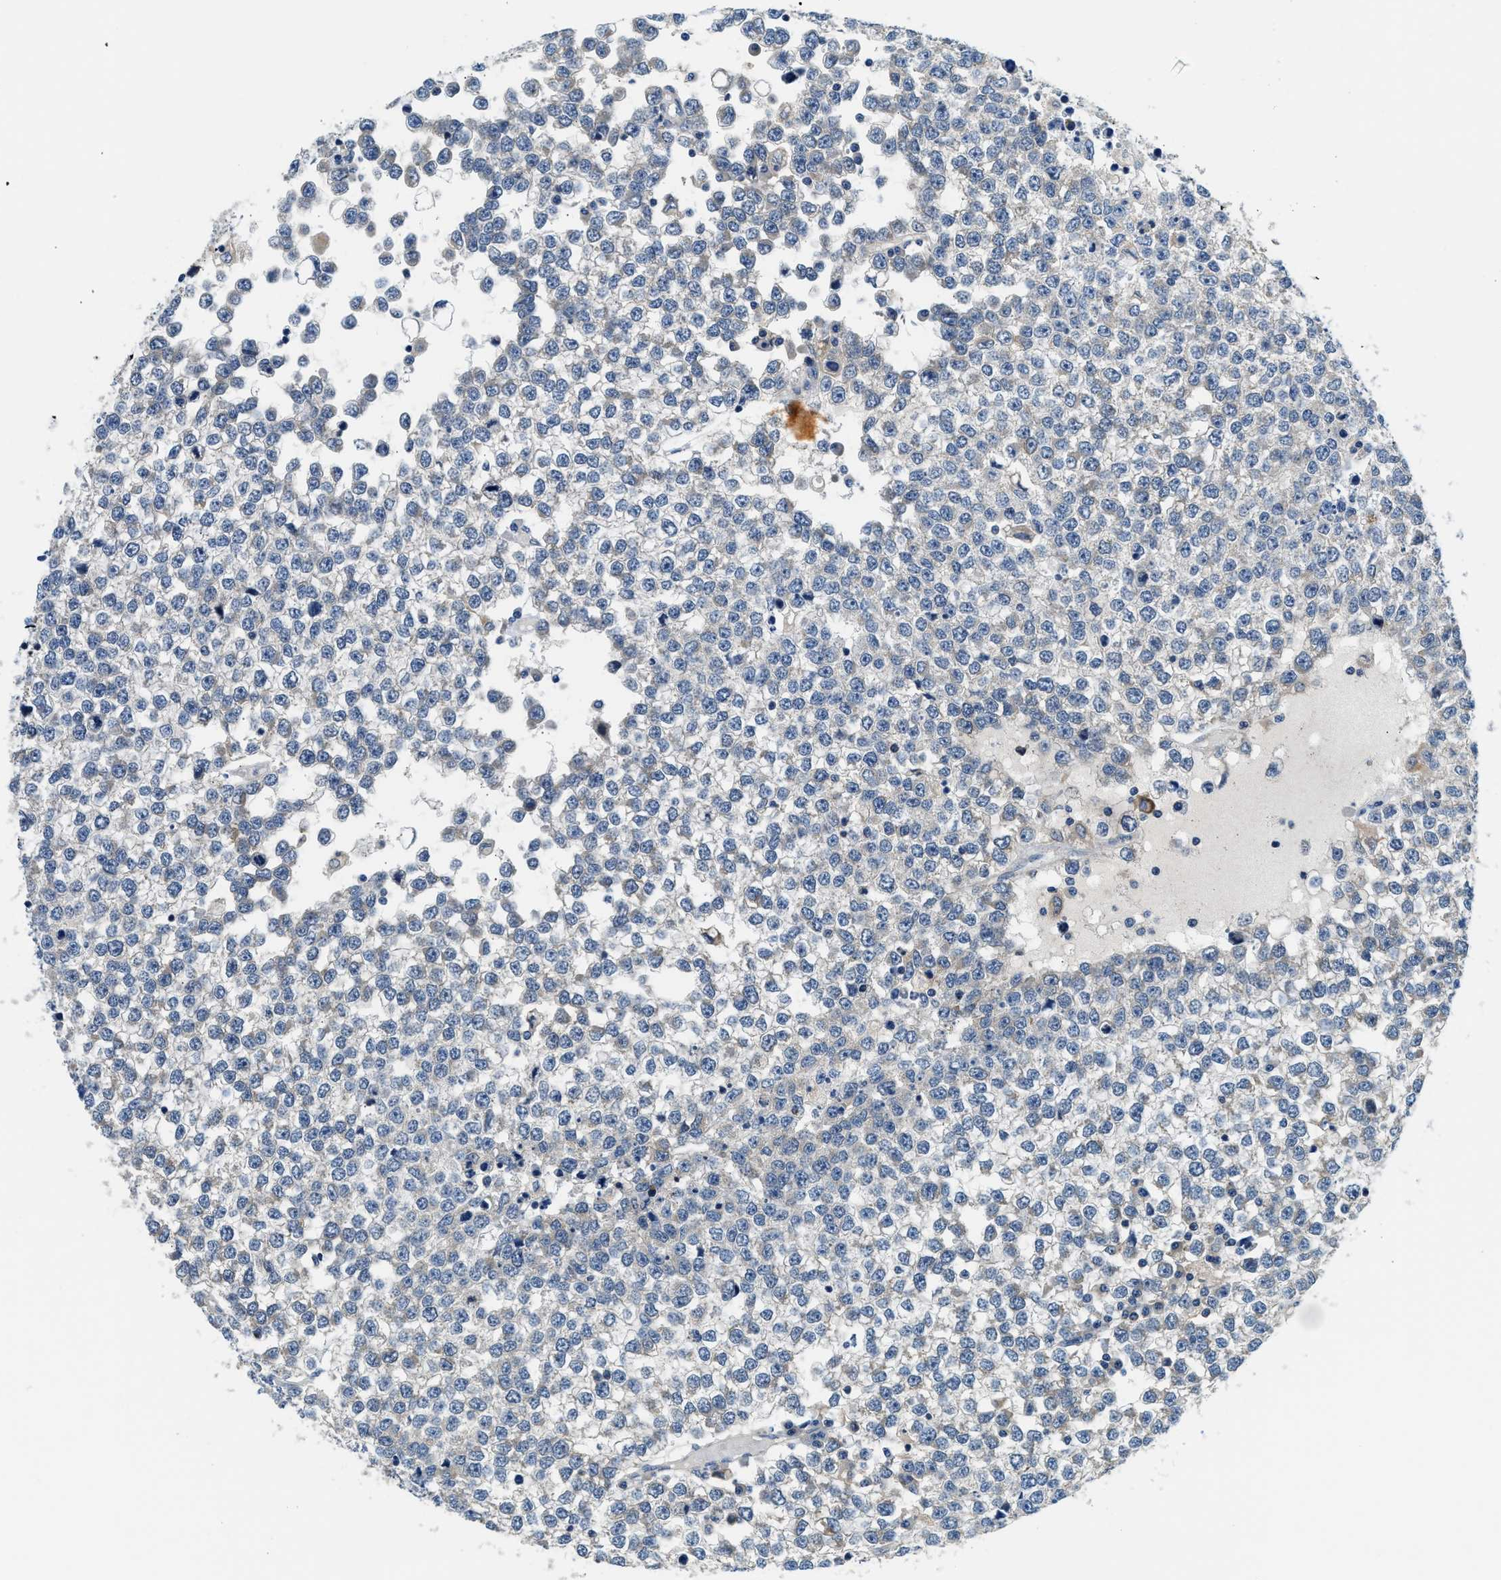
{"staining": {"intensity": "negative", "quantity": "none", "location": "none"}, "tissue": "testis cancer", "cell_type": "Tumor cells", "image_type": "cancer", "snomed": [{"axis": "morphology", "description": "Seminoma, NOS"}, {"axis": "topography", "description": "Testis"}], "caption": "The micrograph displays no staining of tumor cells in seminoma (testis).", "gene": "LPIN2", "patient": {"sex": "male", "age": 65}}